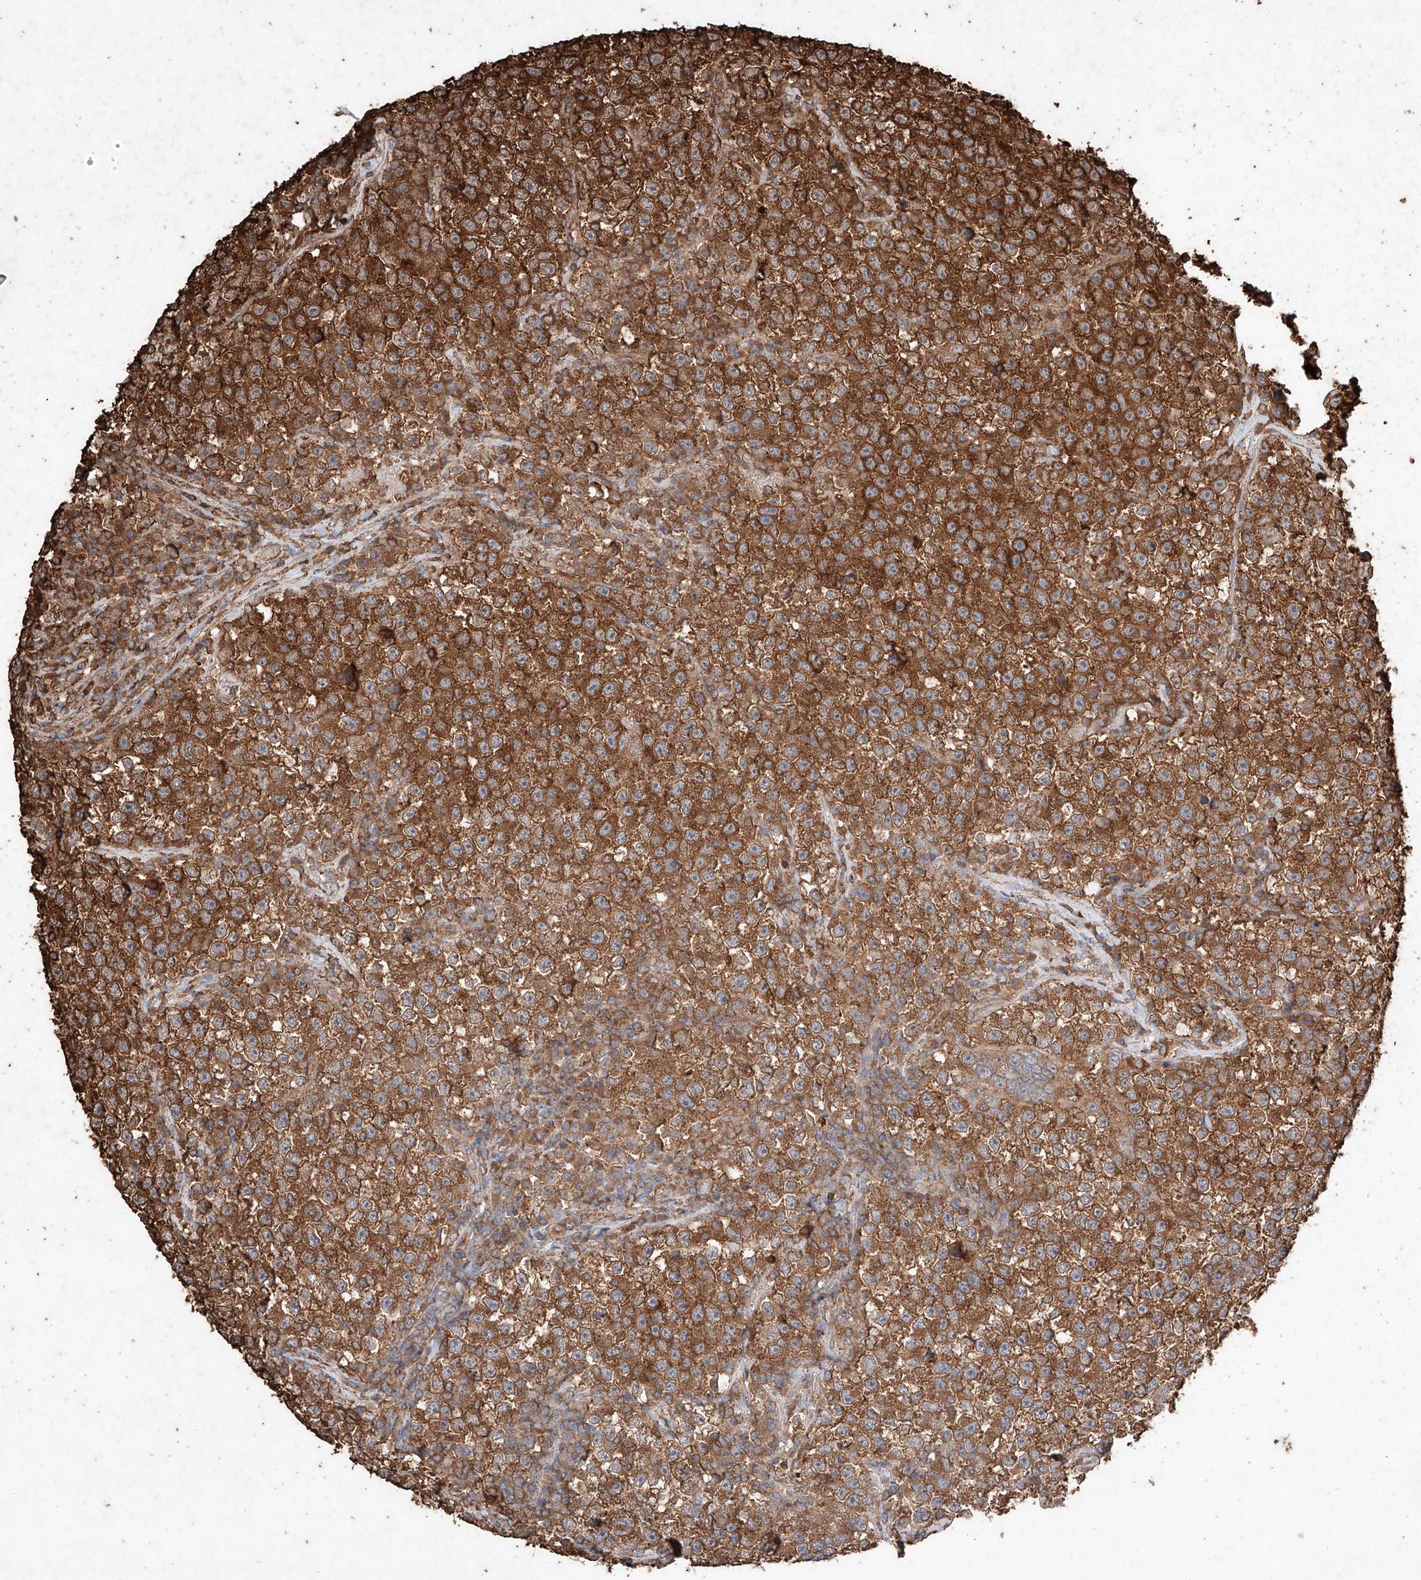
{"staining": {"intensity": "strong", "quantity": ">75%", "location": "cytoplasmic/membranous"}, "tissue": "testis cancer", "cell_type": "Tumor cells", "image_type": "cancer", "snomed": [{"axis": "morphology", "description": "Seminoma, NOS"}, {"axis": "topography", "description": "Testis"}], "caption": "A histopathology image showing strong cytoplasmic/membranous positivity in about >75% of tumor cells in testis cancer, as visualized by brown immunohistochemical staining.", "gene": "M6PR", "patient": {"sex": "male", "age": 22}}